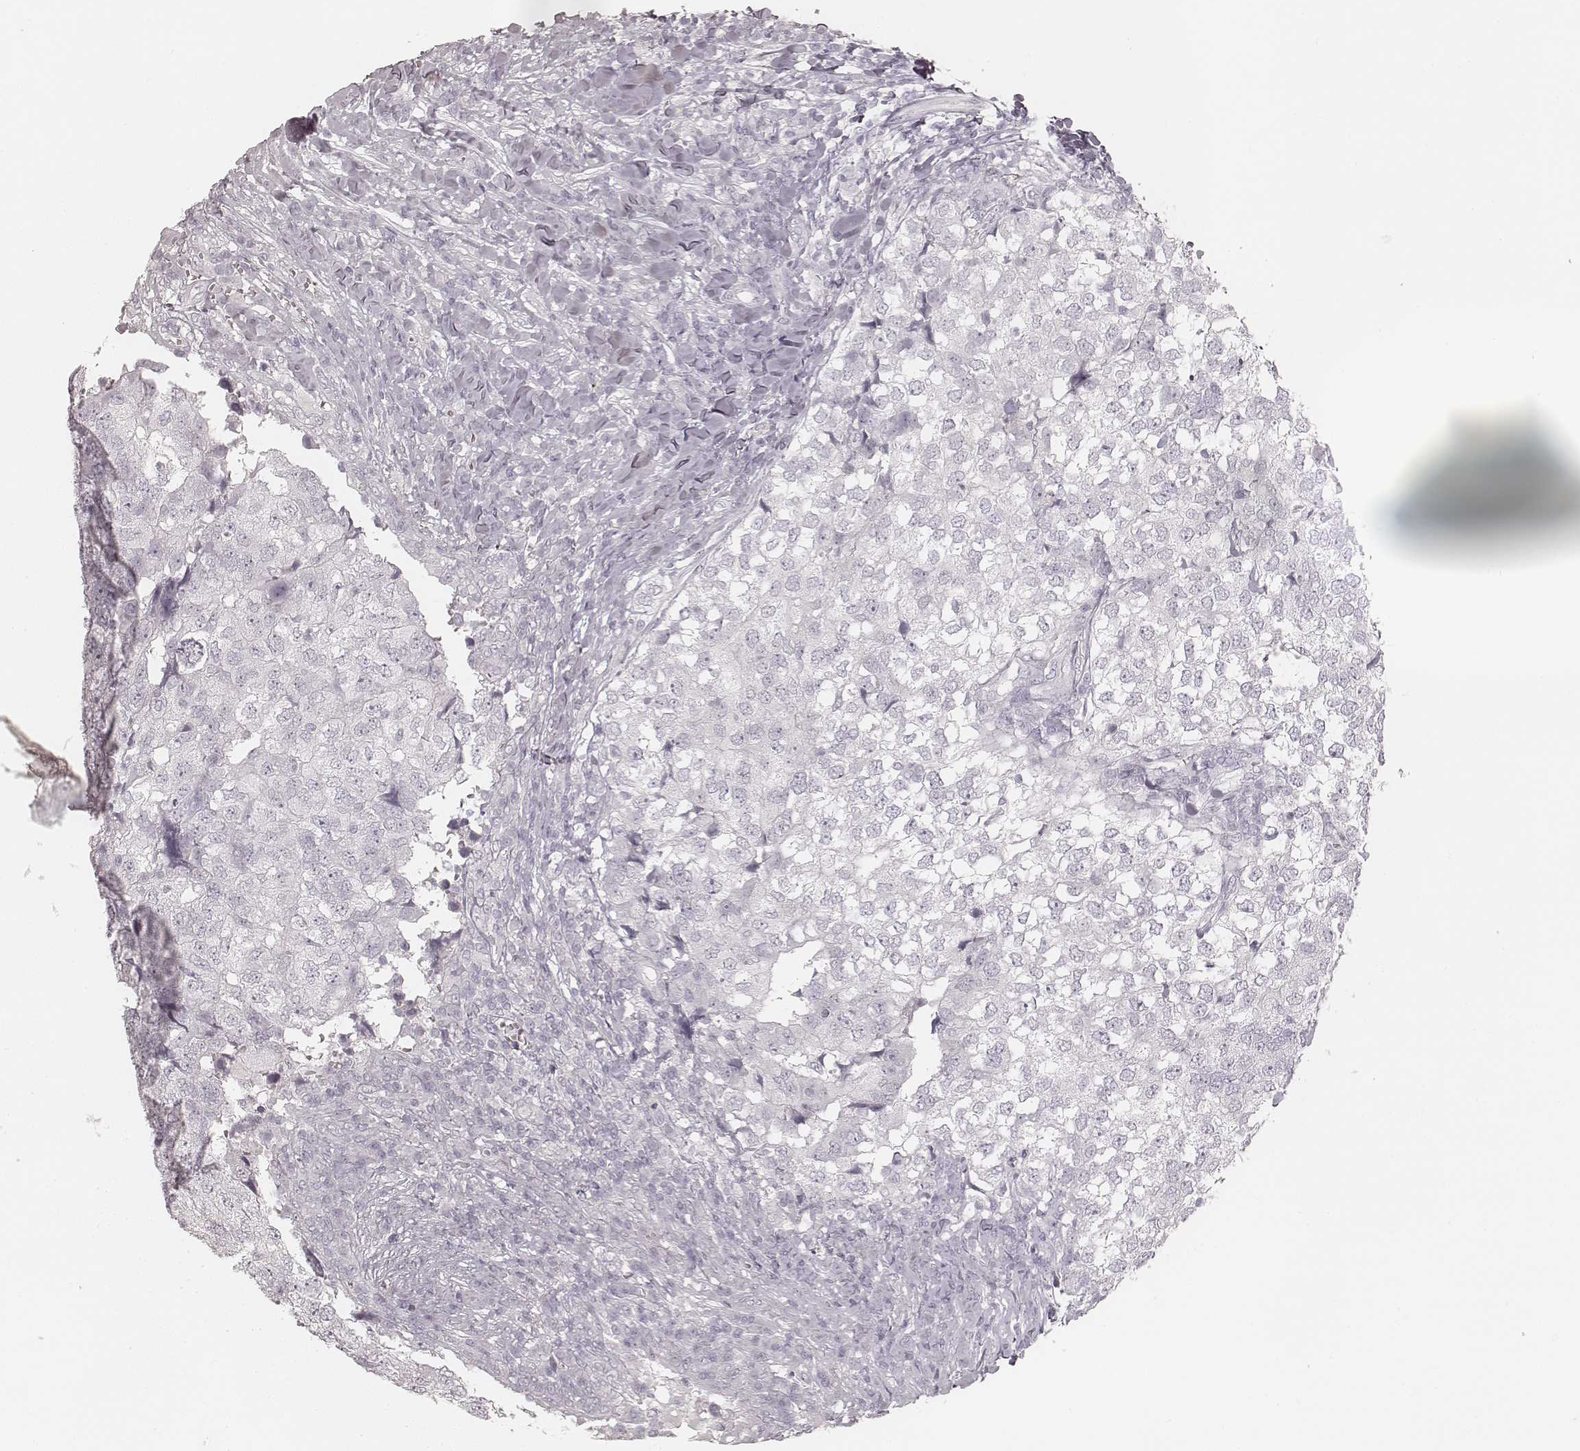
{"staining": {"intensity": "negative", "quantity": "none", "location": "none"}, "tissue": "breast cancer", "cell_type": "Tumor cells", "image_type": "cancer", "snomed": [{"axis": "morphology", "description": "Duct carcinoma"}, {"axis": "topography", "description": "Breast"}], "caption": "Immunohistochemical staining of breast cancer (invasive ductal carcinoma) reveals no significant expression in tumor cells.", "gene": "KRT72", "patient": {"sex": "female", "age": 30}}